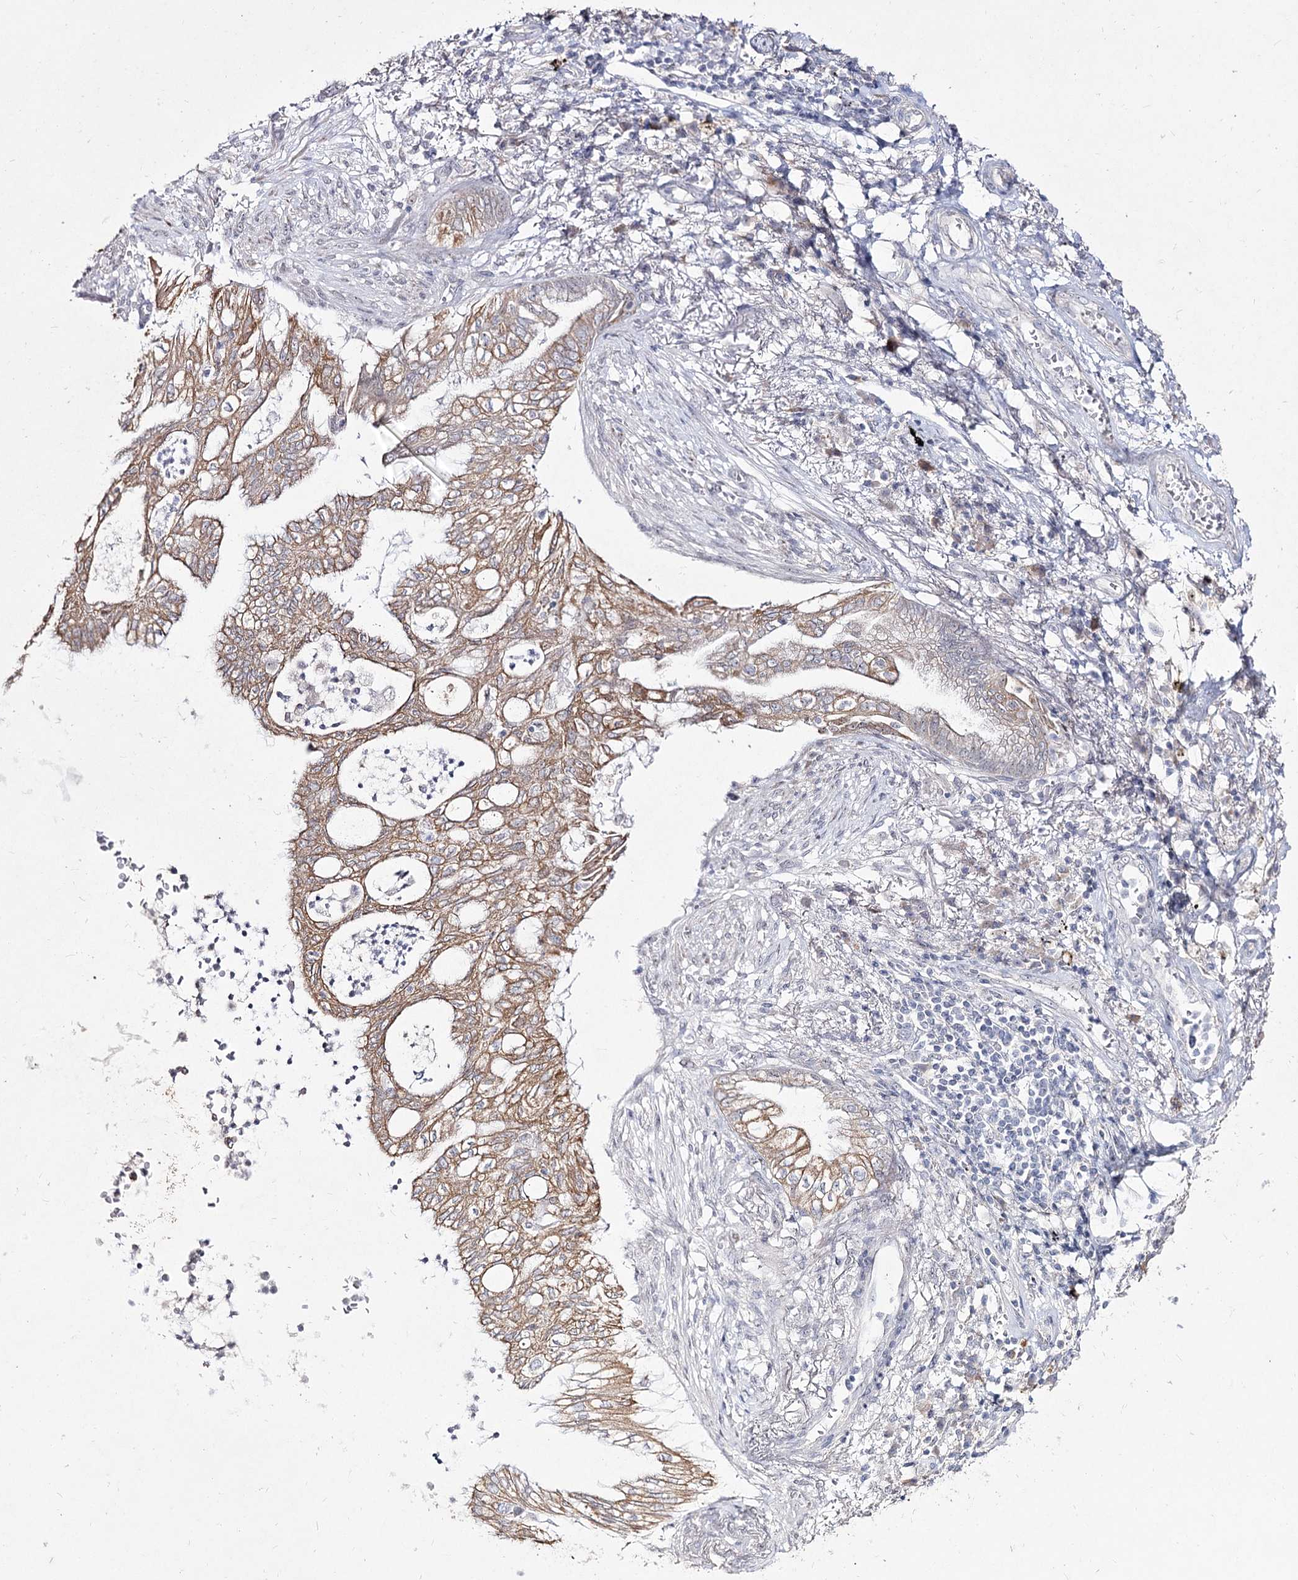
{"staining": {"intensity": "moderate", "quantity": ">75%", "location": "cytoplasmic/membranous"}, "tissue": "lung cancer", "cell_type": "Tumor cells", "image_type": "cancer", "snomed": [{"axis": "morphology", "description": "Adenocarcinoma, NOS"}, {"axis": "topography", "description": "Lung"}], "caption": "Protein expression analysis of lung adenocarcinoma reveals moderate cytoplasmic/membranous staining in approximately >75% of tumor cells.", "gene": "DDX50", "patient": {"sex": "female", "age": 70}}